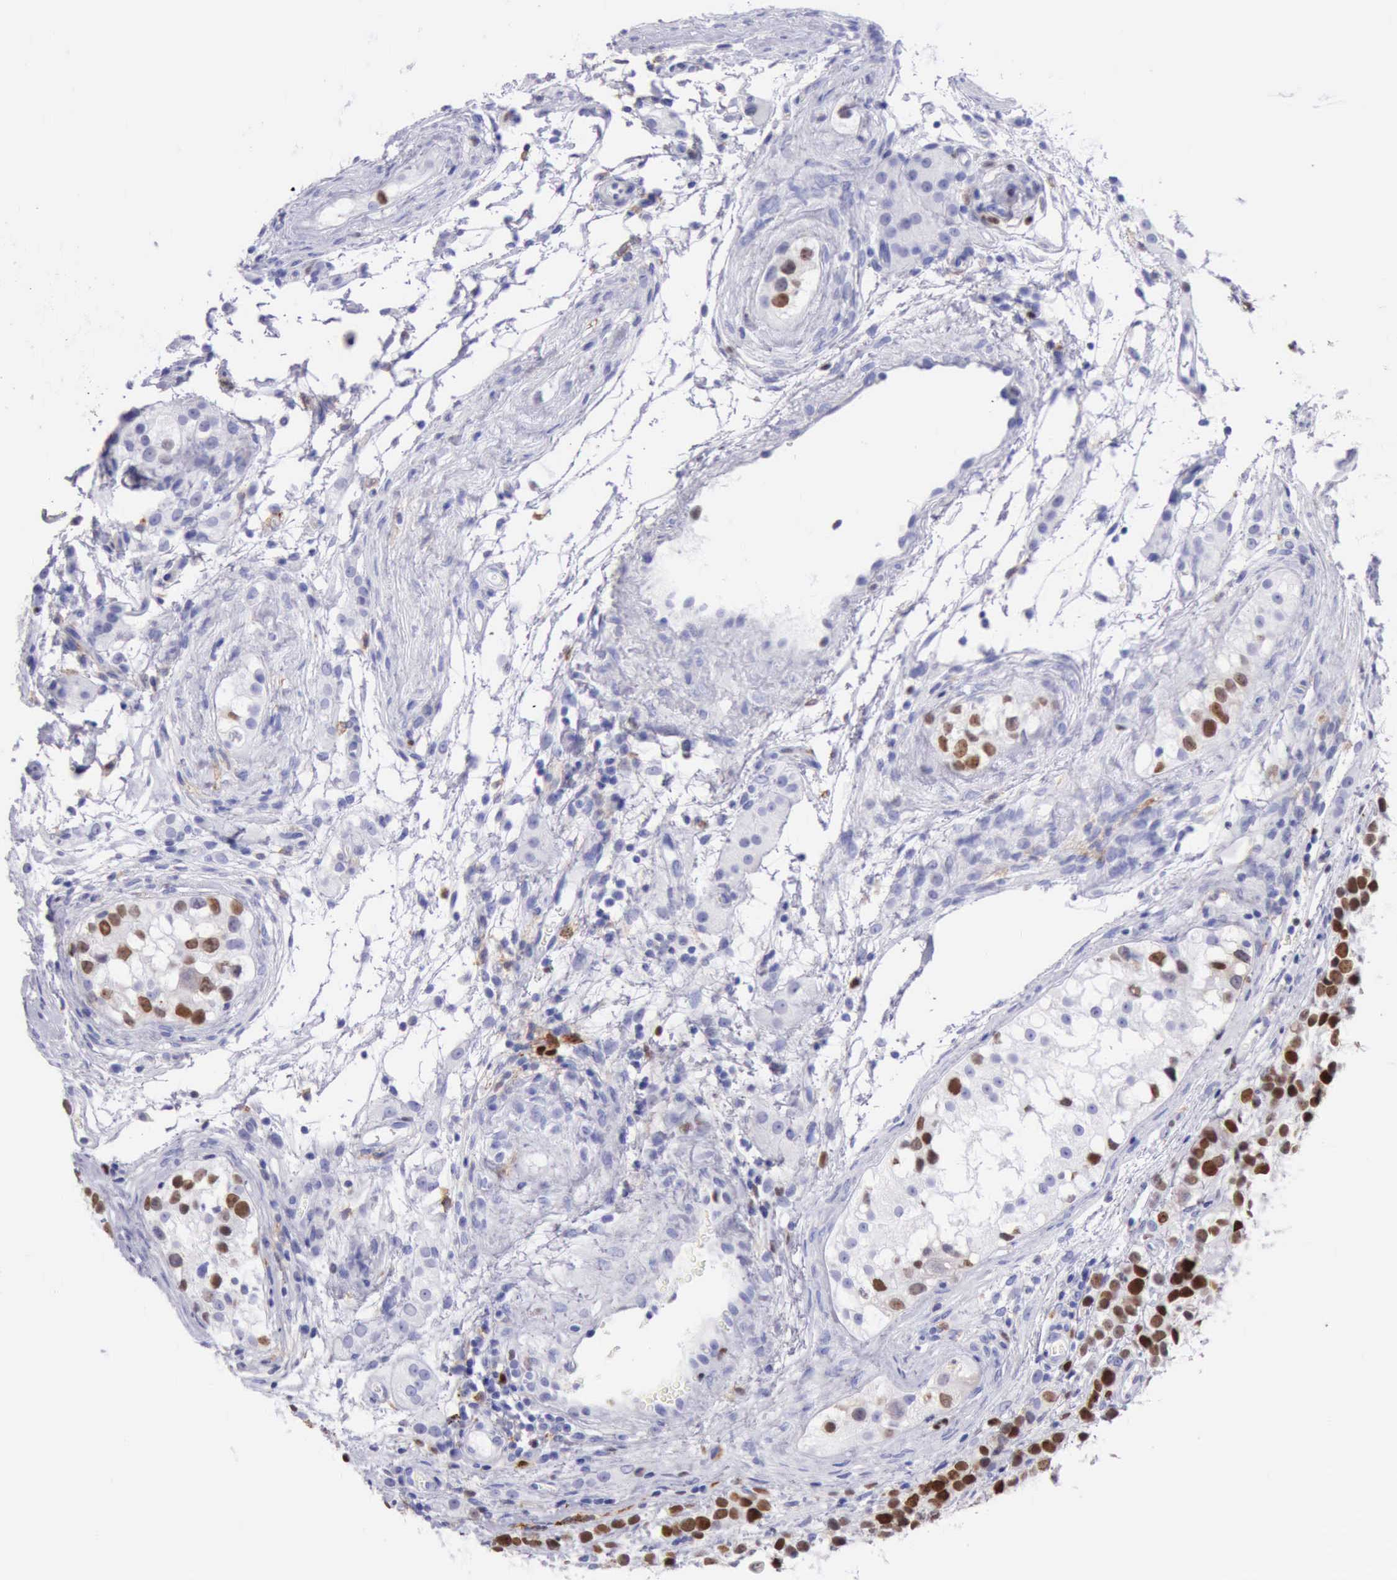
{"staining": {"intensity": "strong", "quantity": ">75%", "location": "nuclear"}, "tissue": "testis cancer", "cell_type": "Tumor cells", "image_type": "cancer", "snomed": [{"axis": "morphology", "description": "Seminoma, NOS"}, {"axis": "topography", "description": "Testis"}], "caption": "Protein analysis of testis cancer (seminoma) tissue shows strong nuclear staining in approximately >75% of tumor cells. Immunohistochemistry stains the protein of interest in brown and the nuclei are stained blue.", "gene": "MCM2", "patient": {"sex": "male", "age": 25}}